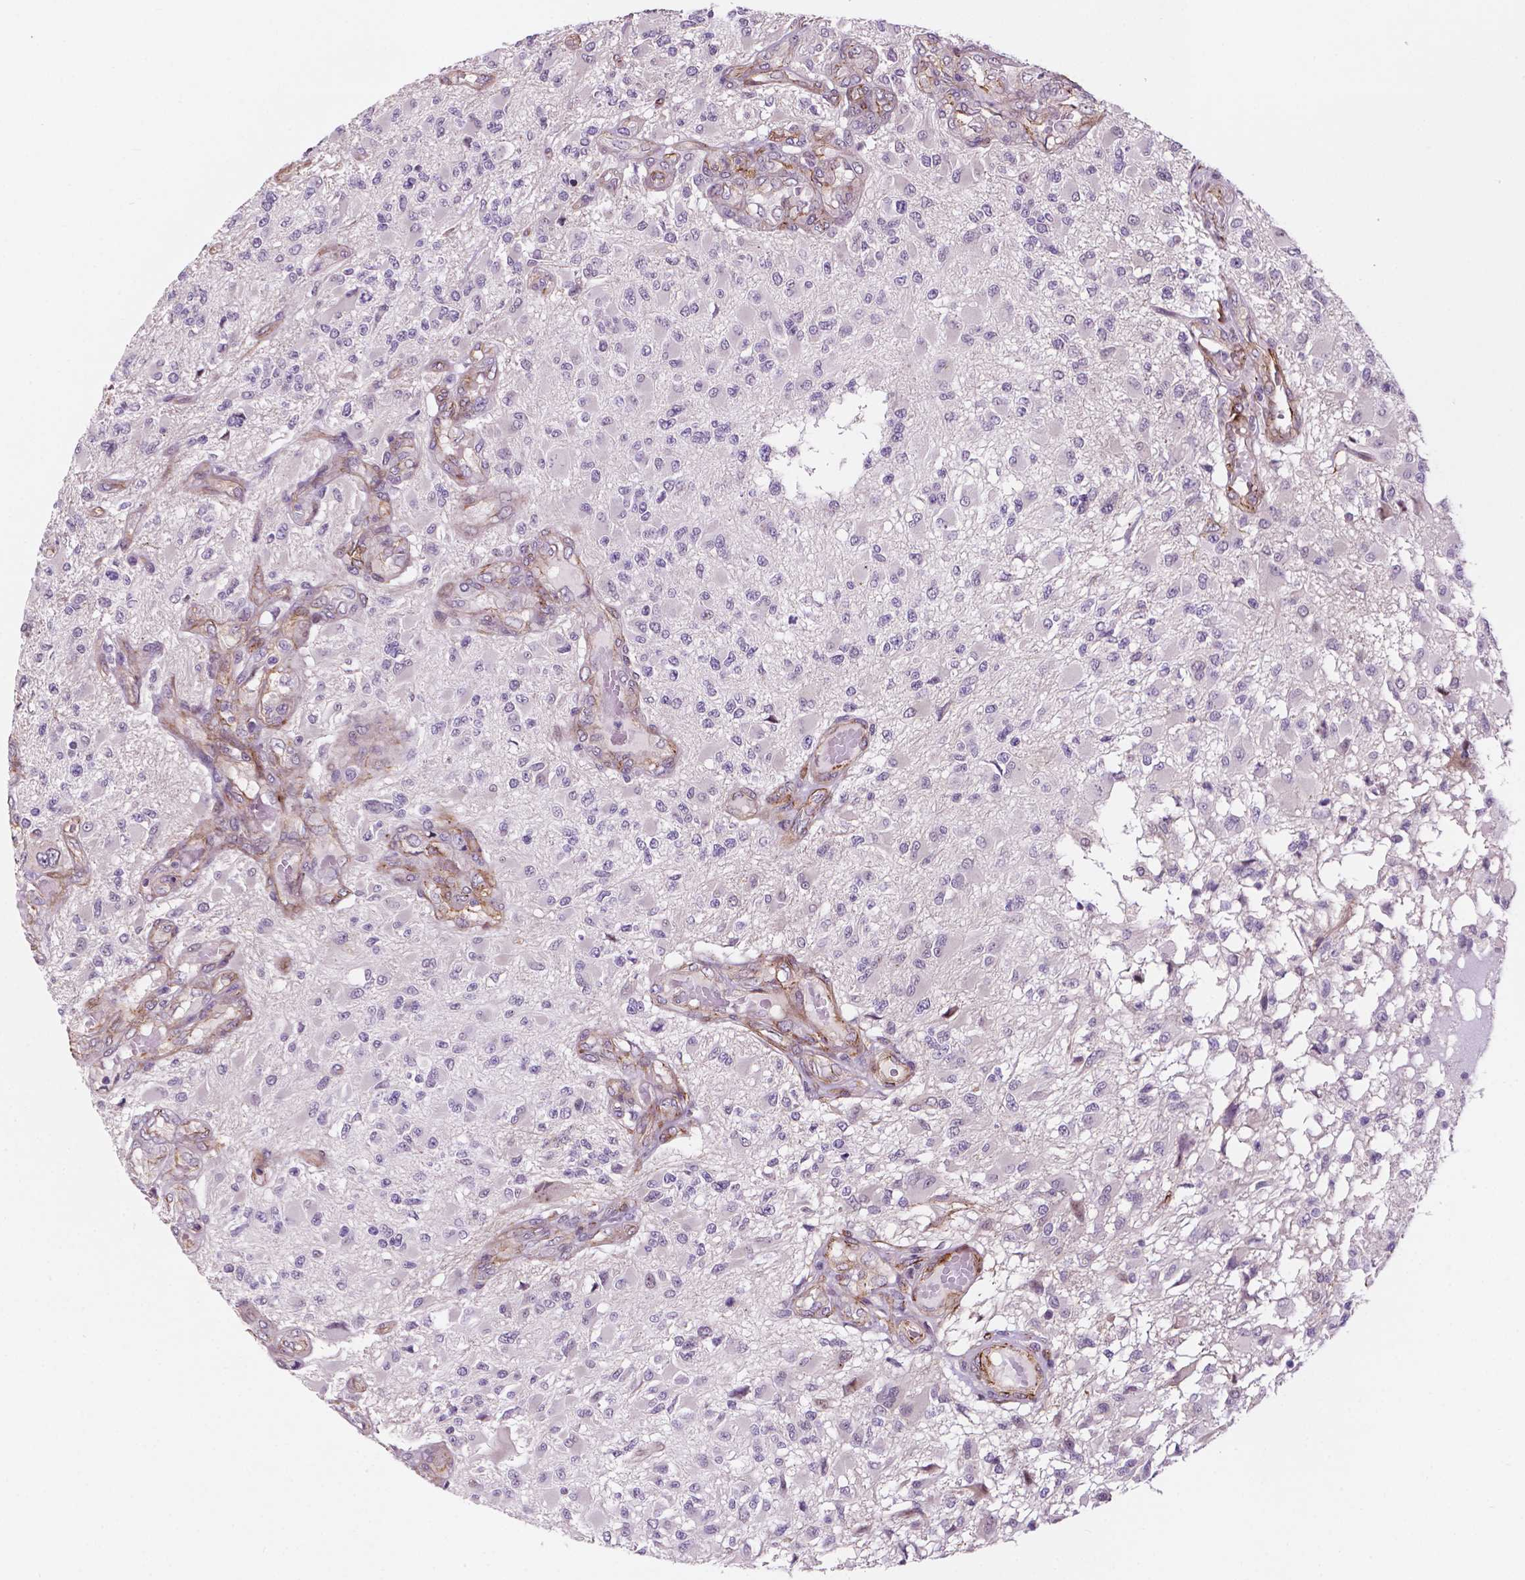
{"staining": {"intensity": "negative", "quantity": "none", "location": "none"}, "tissue": "glioma", "cell_type": "Tumor cells", "image_type": "cancer", "snomed": [{"axis": "morphology", "description": "Glioma, malignant, High grade"}, {"axis": "topography", "description": "Brain"}], "caption": "Malignant high-grade glioma stained for a protein using immunohistochemistry shows no positivity tumor cells.", "gene": "EGFL8", "patient": {"sex": "female", "age": 63}}